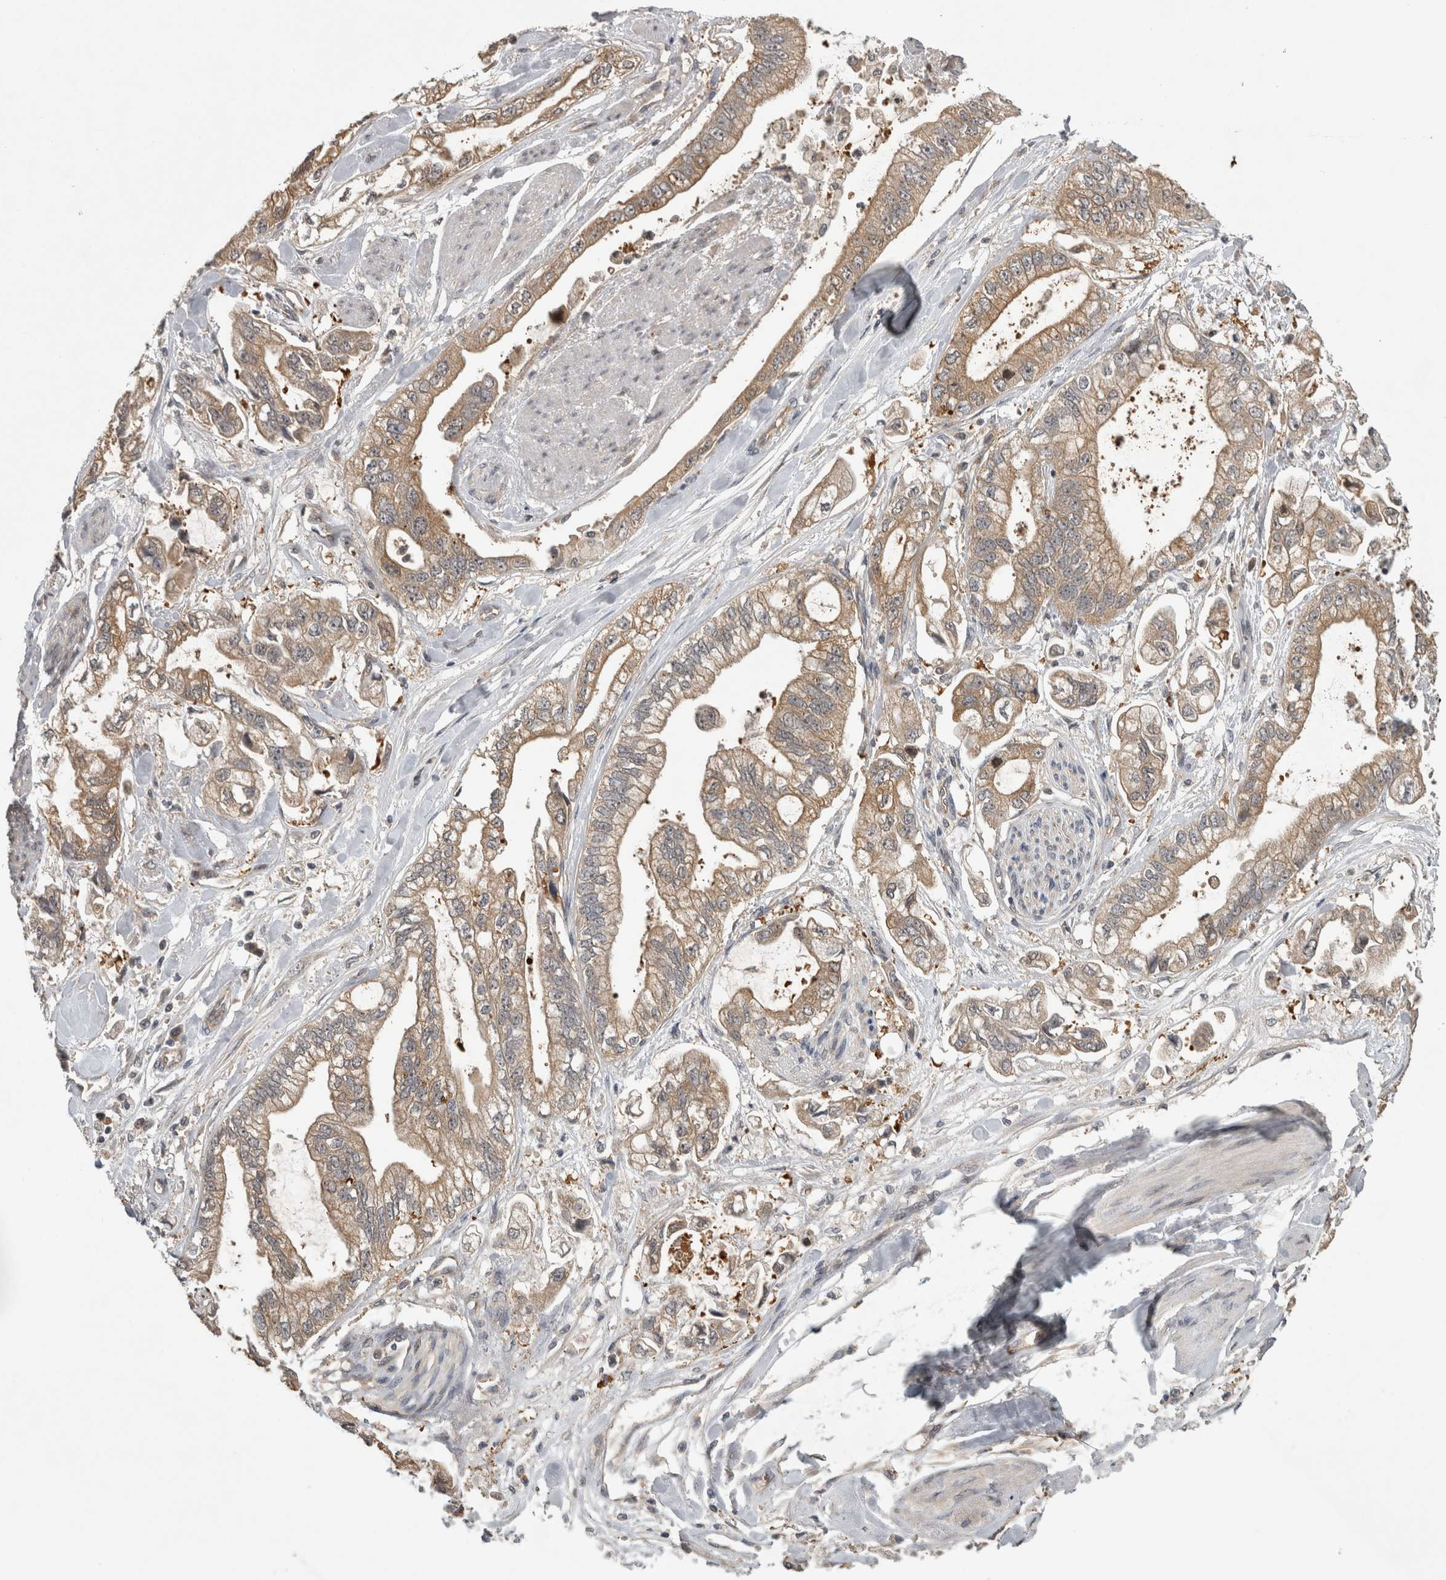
{"staining": {"intensity": "weak", "quantity": ">75%", "location": "cytoplasmic/membranous"}, "tissue": "stomach cancer", "cell_type": "Tumor cells", "image_type": "cancer", "snomed": [{"axis": "morphology", "description": "Normal tissue, NOS"}, {"axis": "morphology", "description": "Adenocarcinoma, NOS"}, {"axis": "topography", "description": "Stomach"}], "caption": "Stomach adenocarcinoma stained with DAB immunohistochemistry (IHC) demonstrates low levels of weak cytoplasmic/membranous staining in approximately >75% of tumor cells.", "gene": "TRMT61B", "patient": {"sex": "male", "age": 62}}